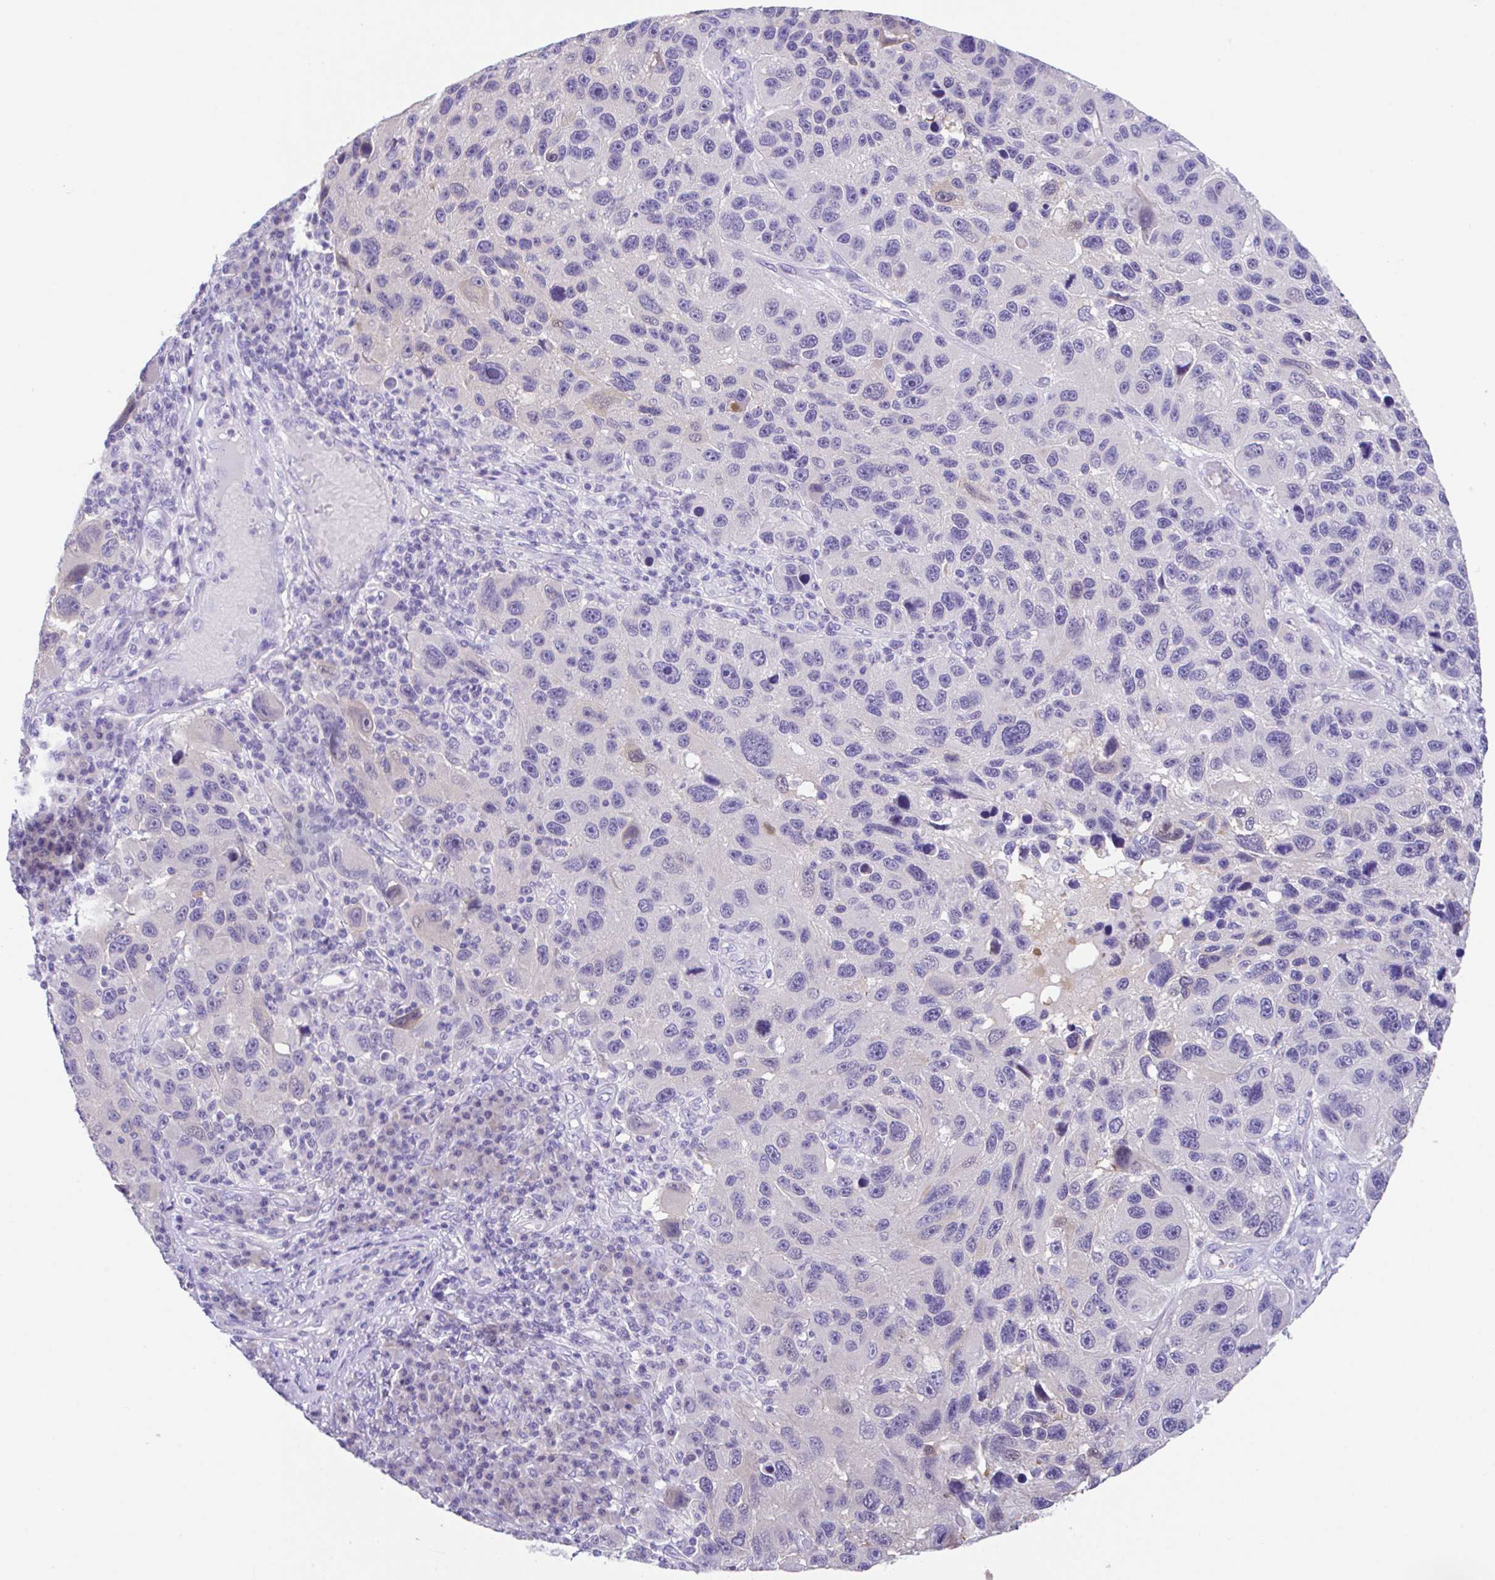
{"staining": {"intensity": "negative", "quantity": "none", "location": "none"}, "tissue": "melanoma", "cell_type": "Tumor cells", "image_type": "cancer", "snomed": [{"axis": "morphology", "description": "Malignant melanoma, NOS"}, {"axis": "topography", "description": "Skin"}], "caption": "Tumor cells show no significant staining in melanoma.", "gene": "HACD4", "patient": {"sex": "male", "age": 53}}